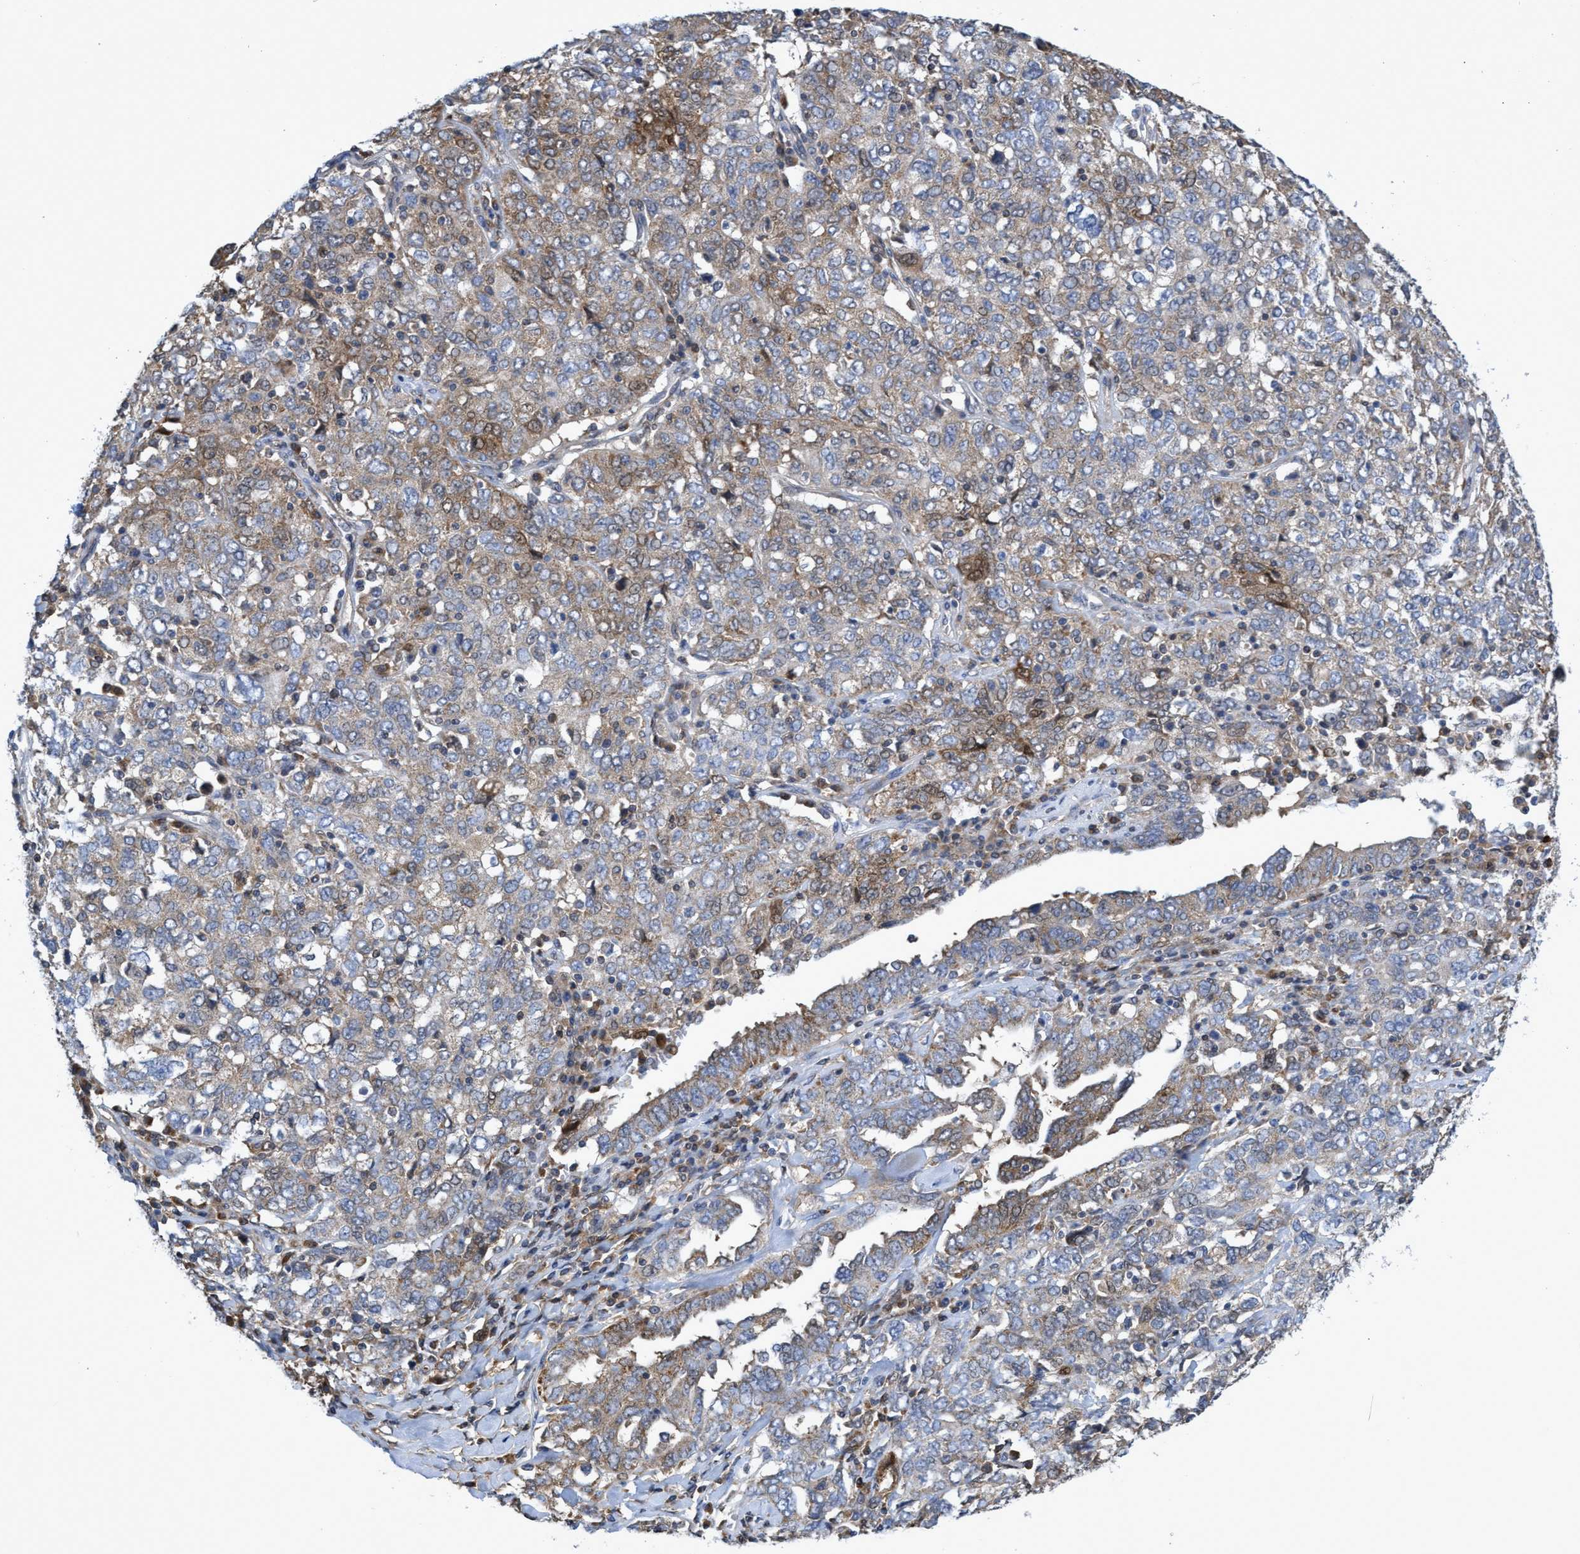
{"staining": {"intensity": "weak", "quantity": "25%-75%", "location": "cytoplasmic/membranous"}, "tissue": "ovarian cancer", "cell_type": "Tumor cells", "image_type": "cancer", "snomed": [{"axis": "morphology", "description": "Carcinoma, endometroid"}, {"axis": "topography", "description": "Ovary"}], "caption": "This is an image of immunohistochemistry staining of ovarian cancer (endometroid carcinoma), which shows weak staining in the cytoplasmic/membranous of tumor cells.", "gene": "CRYZ", "patient": {"sex": "female", "age": 62}}